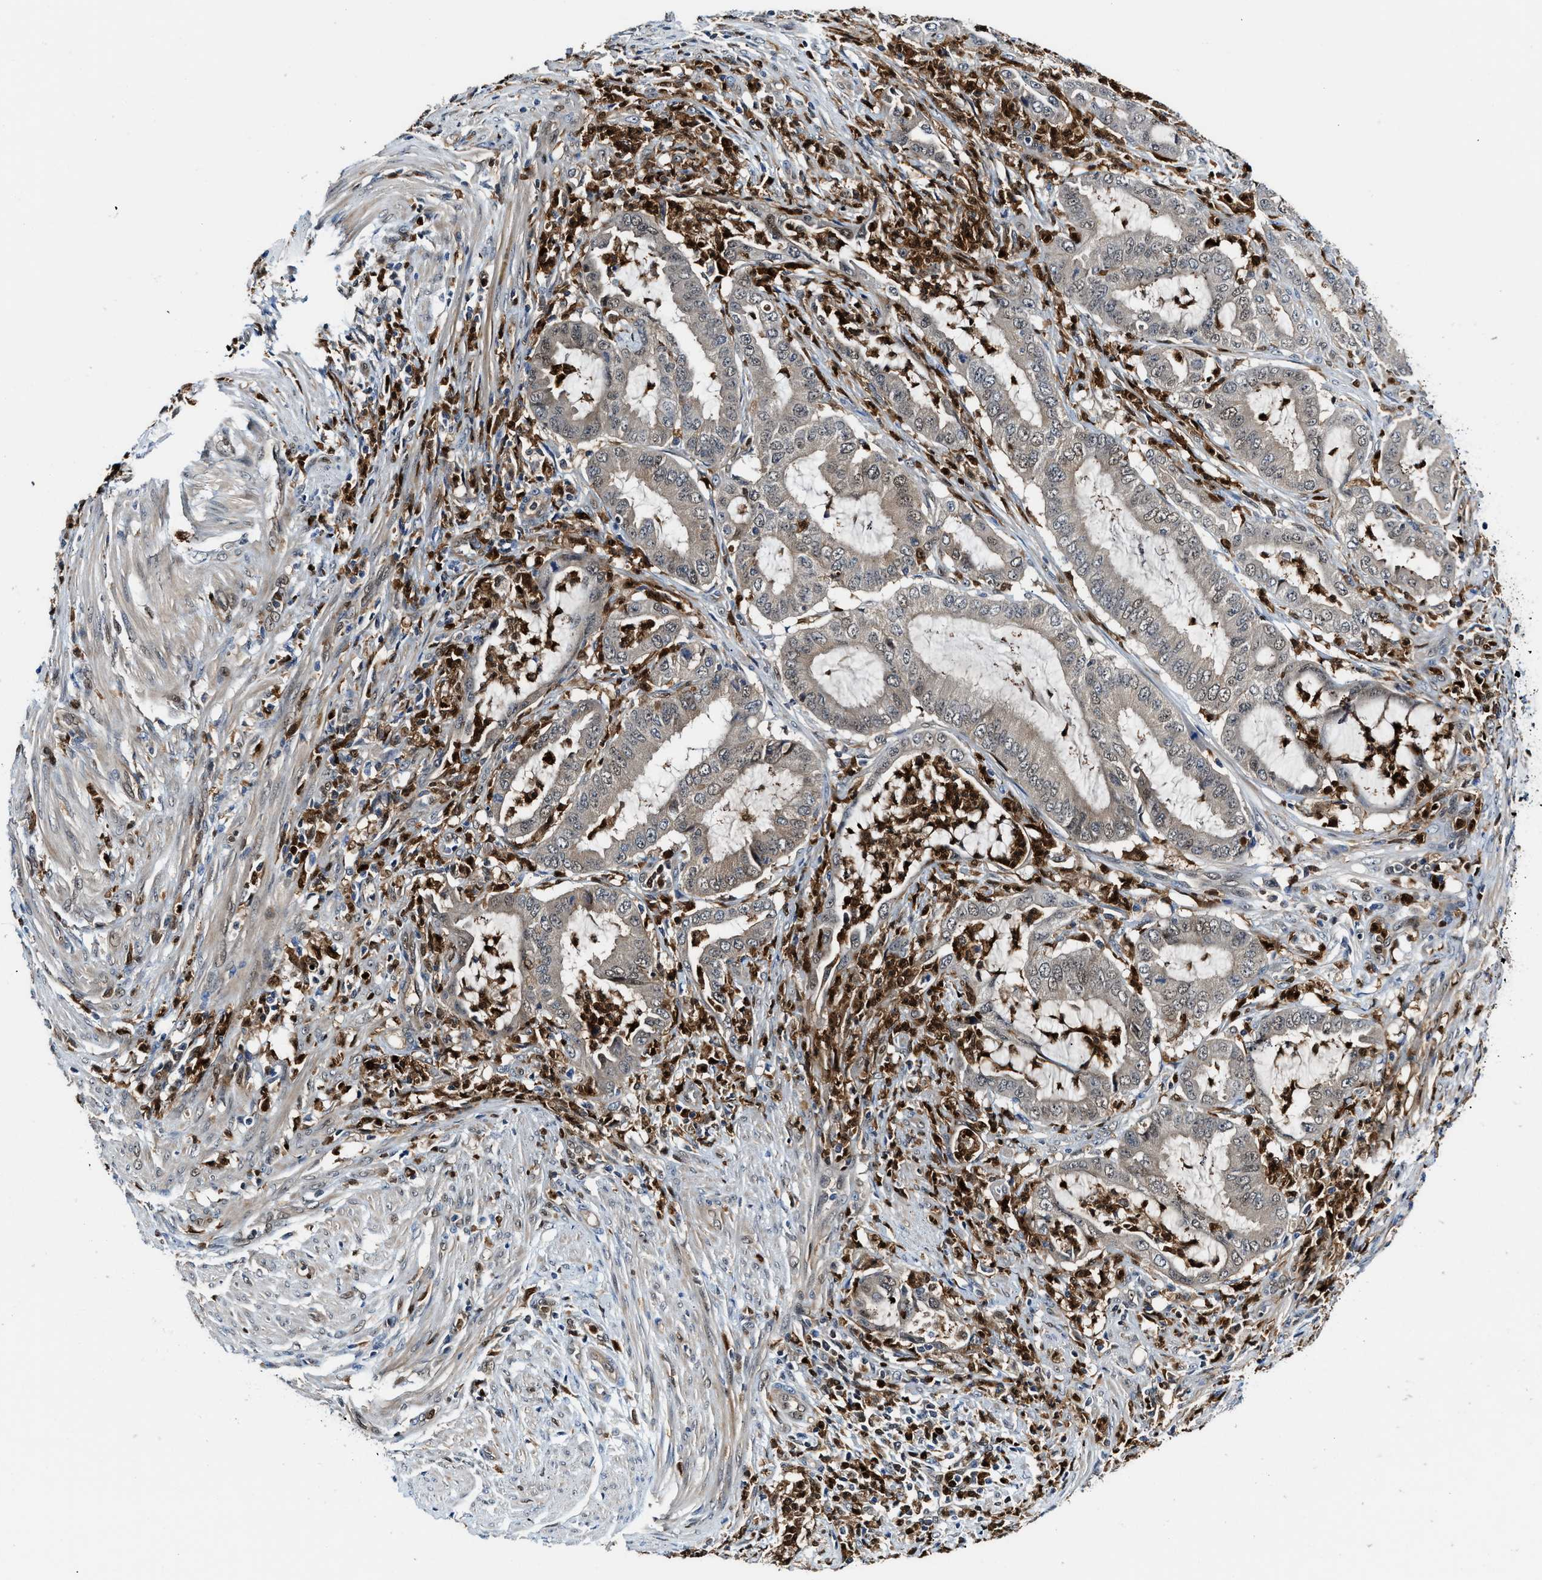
{"staining": {"intensity": "weak", "quantity": ">75%", "location": "cytoplasmic/membranous,nuclear"}, "tissue": "endometrial cancer", "cell_type": "Tumor cells", "image_type": "cancer", "snomed": [{"axis": "morphology", "description": "Adenocarcinoma, NOS"}, {"axis": "topography", "description": "Endometrium"}], "caption": "Protein expression analysis of human endometrial cancer (adenocarcinoma) reveals weak cytoplasmic/membranous and nuclear positivity in approximately >75% of tumor cells.", "gene": "LTA4H", "patient": {"sex": "female", "age": 70}}